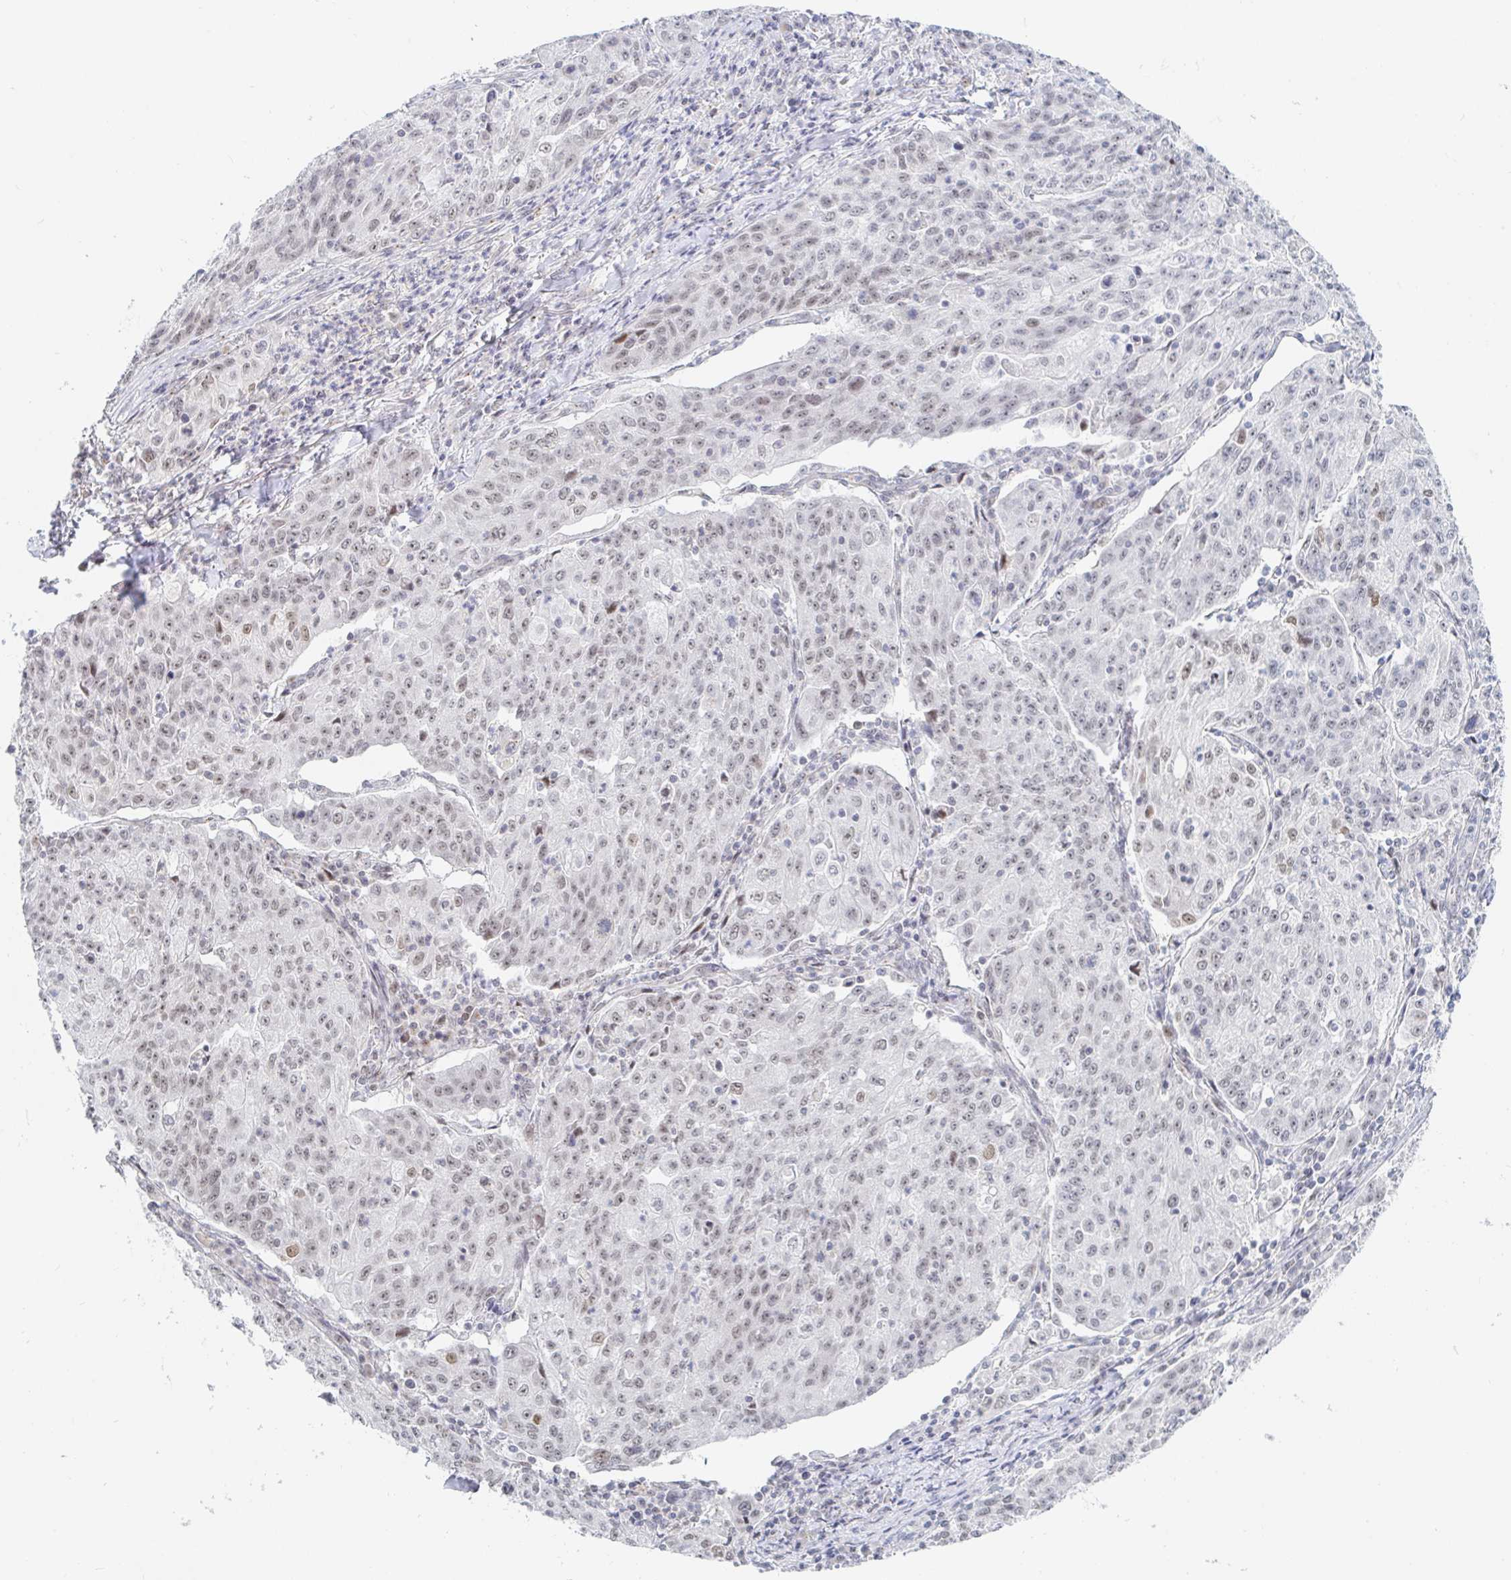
{"staining": {"intensity": "weak", "quantity": "25%-75%", "location": "nuclear"}, "tissue": "lung cancer", "cell_type": "Tumor cells", "image_type": "cancer", "snomed": [{"axis": "morphology", "description": "Squamous cell carcinoma, NOS"}, {"axis": "morphology", "description": "Squamous cell carcinoma, metastatic, NOS"}, {"axis": "topography", "description": "Bronchus"}, {"axis": "topography", "description": "Lung"}], "caption": "Tumor cells exhibit weak nuclear staining in about 25%-75% of cells in lung squamous cell carcinoma. The staining was performed using DAB (3,3'-diaminobenzidine) to visualize the protein expression in brown, while the nuclei were stained in blue with hematoxylin (Magnification: 20x).", "gene": "CHD2", "patient": {"sex": "male", "age": 62}}